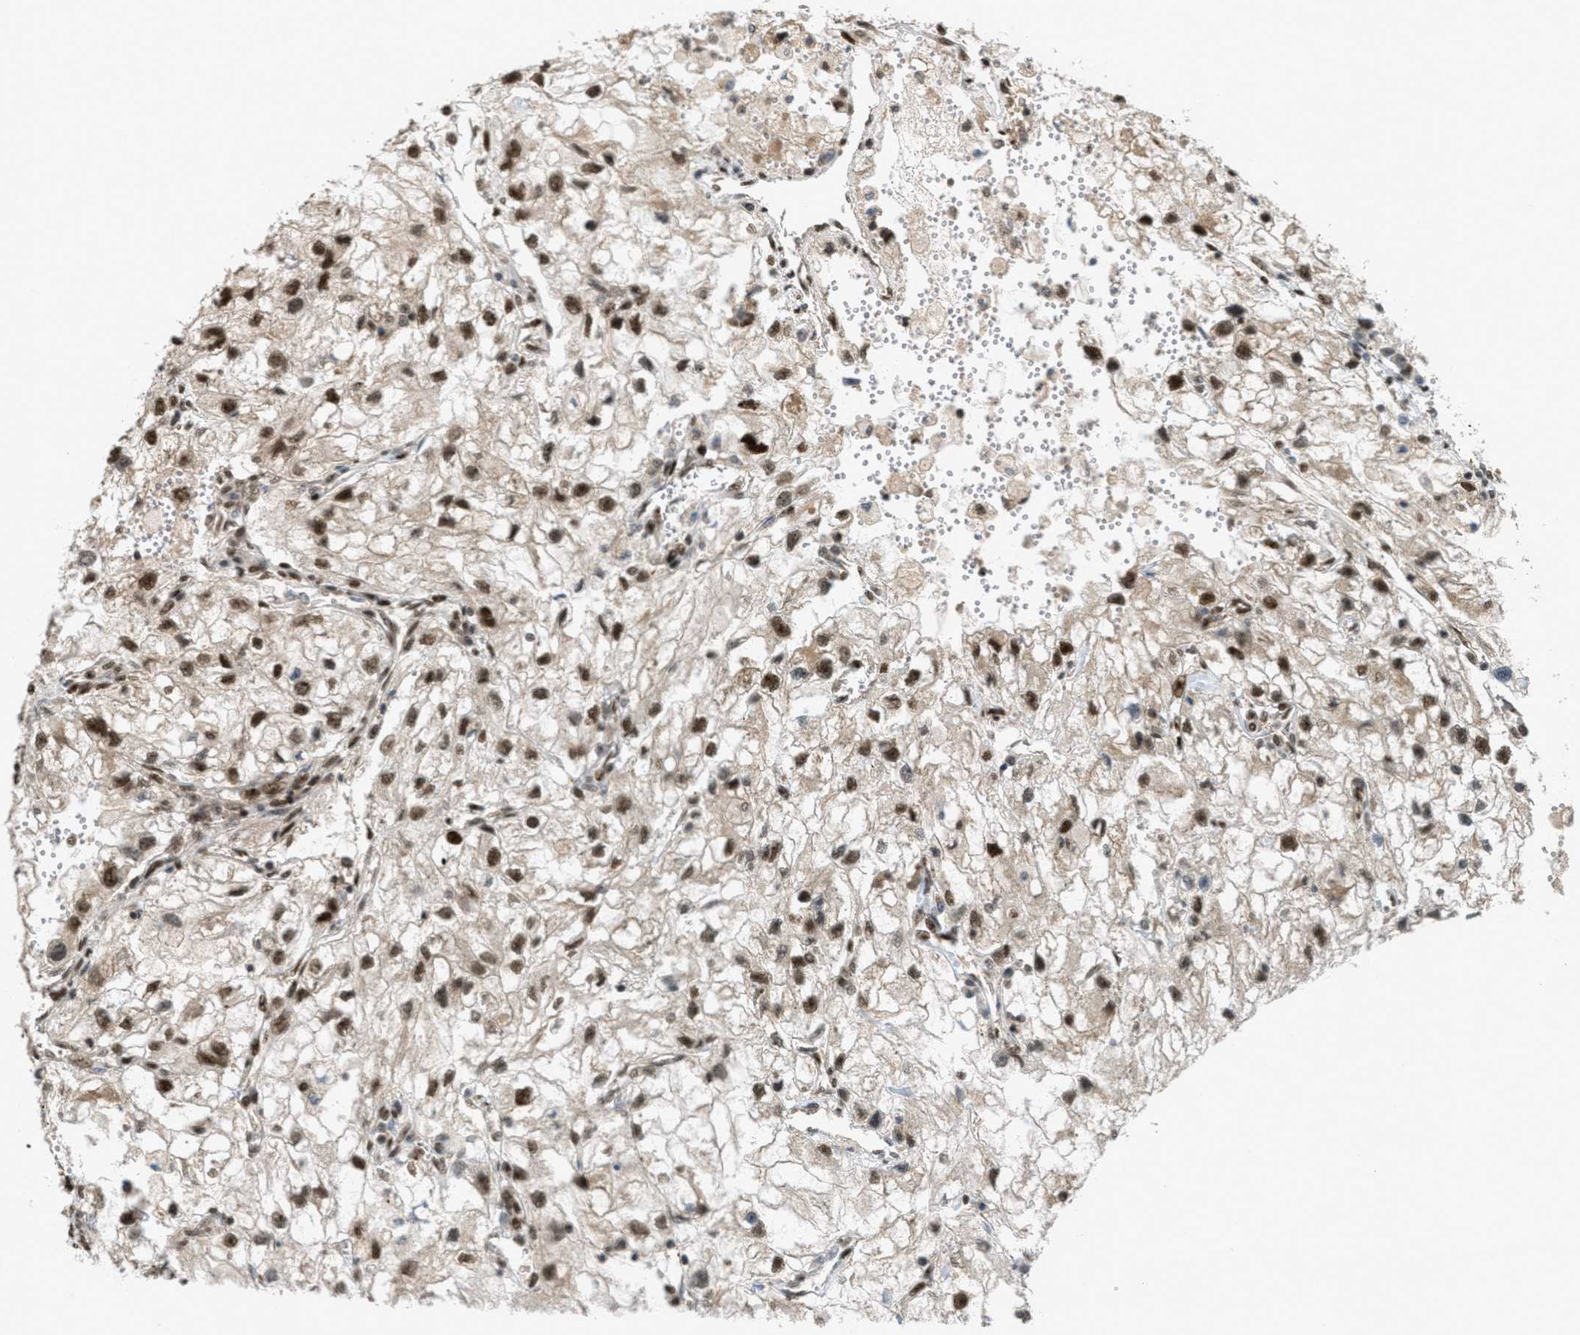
{"staining": {"intensity": "moderate", "quantity": ">75%", "location": "cytoplasmic/membranous,nuclear"}, "tissue": "renal cancer", "cell_type": "Tumor cells", "image_type": "cancer", "snomed": [{"axis": "morphology", "description": "Adenocarcinoma, NOS"}, {"axis": "topography", "description": "Kidney"}], "caption": "A brown stain highlights moderate cytoplasmic/membranous and nuclear expression of a protein in human renal cancer tumor cells.", "gene": "TLK1", "patient": {"sex": "female", "age": 70}}